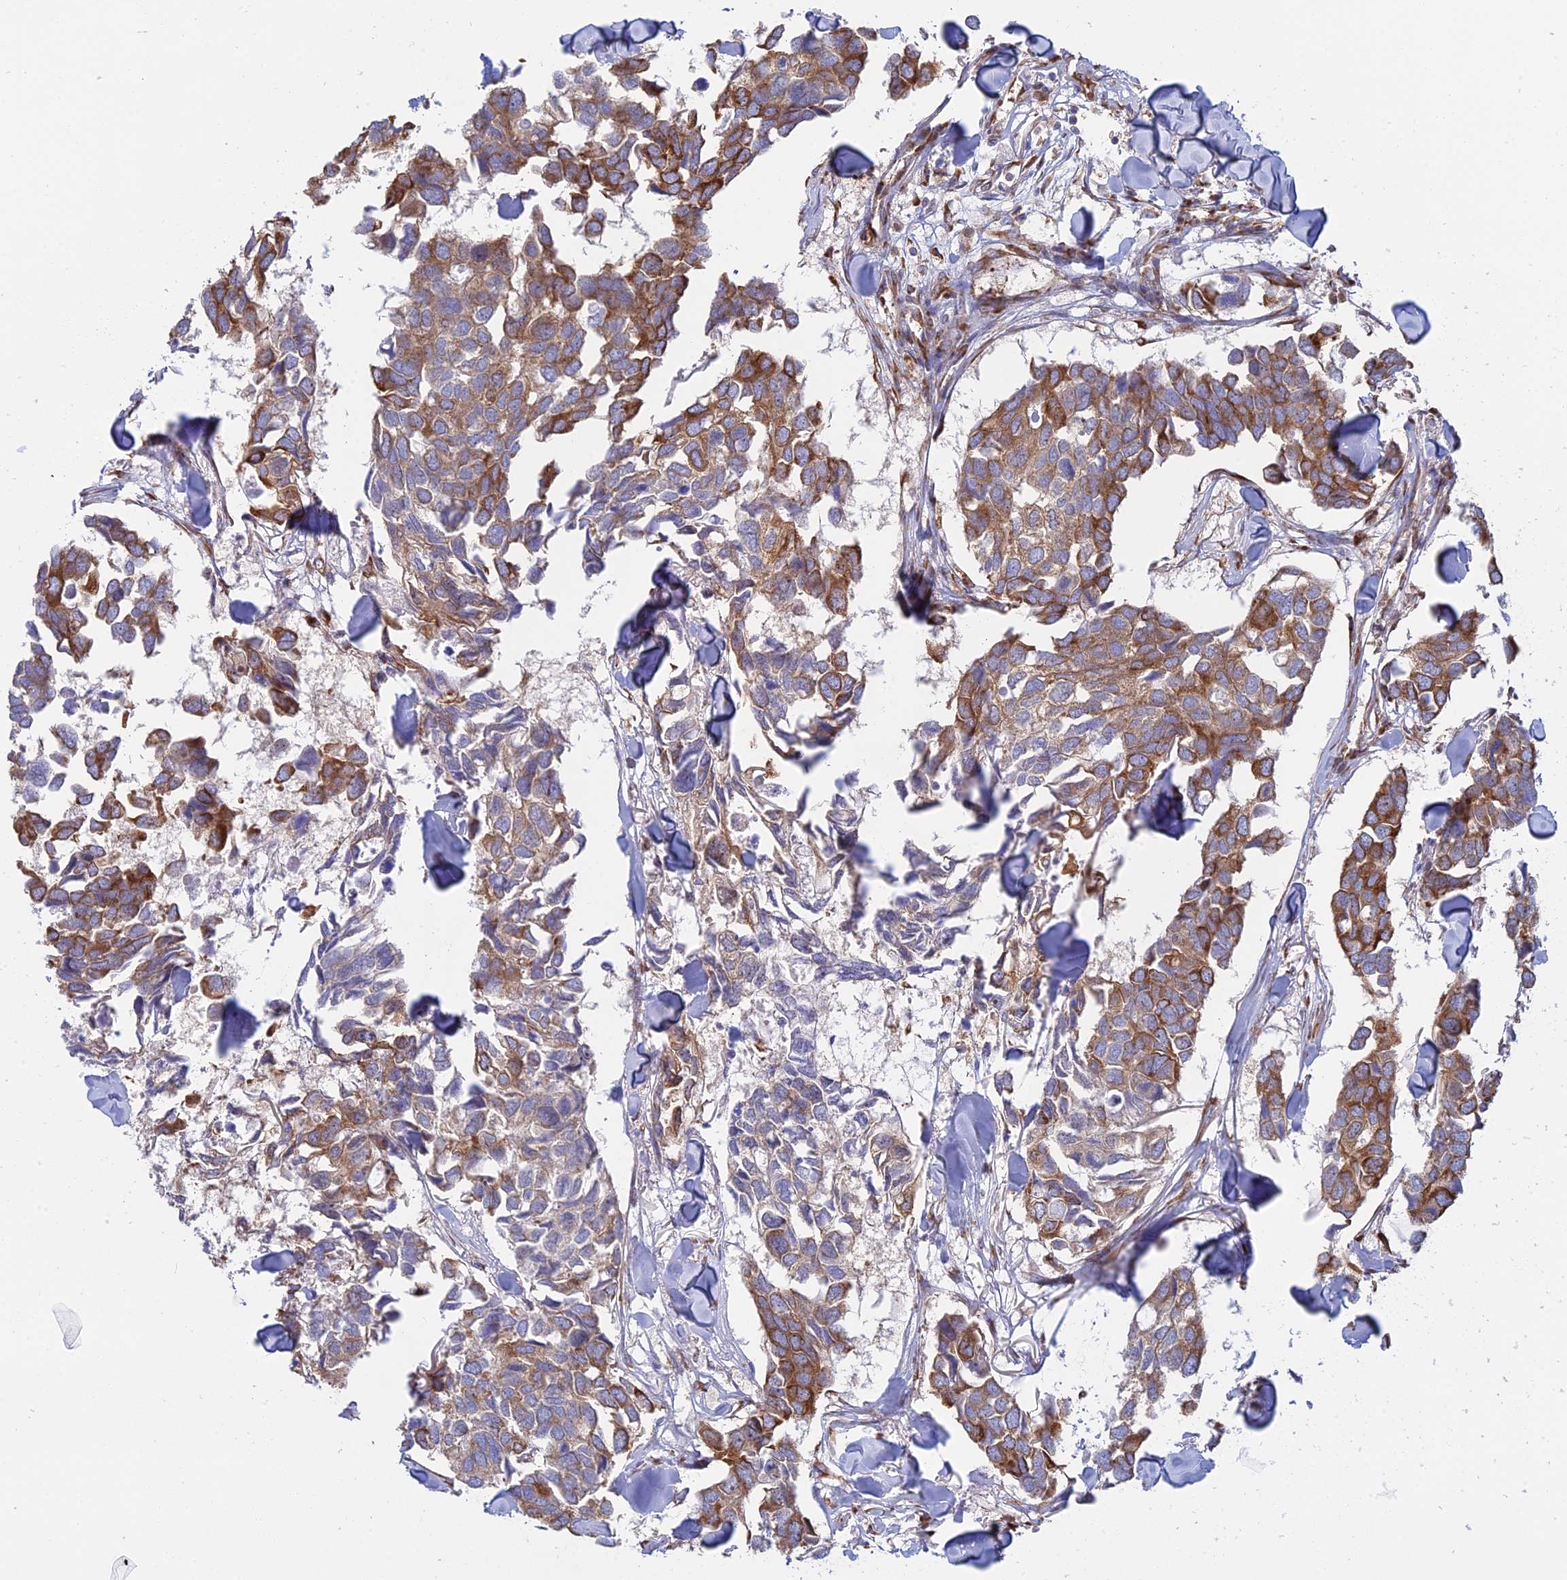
{"staining": {"intensity": "moderate", "quantity": ">75%", "location": "cytoplasmic/membranous"}, "tissue": "breast cancer", "cell_type": "Tumor cells", "image_type": "cancer", "snomed": [{"axis": "morphology", "description": "Duct carcinoma"}, {"axis": "topography", "description": "Breast"}], "caption": "Immunohistochemistry (IHC) image of neoplastic tissue: breast intraductal carcinoma stained using immunohistochemistry (IHC) demonstrates medium levels of moderate protein expression localized specifically in the cytoplasmic/membranous of tumor cells, appearing as a cytoplasmic/membranous brown color.", "gene": "GMIP", "patient": {"sex": "female", "age": 83}}